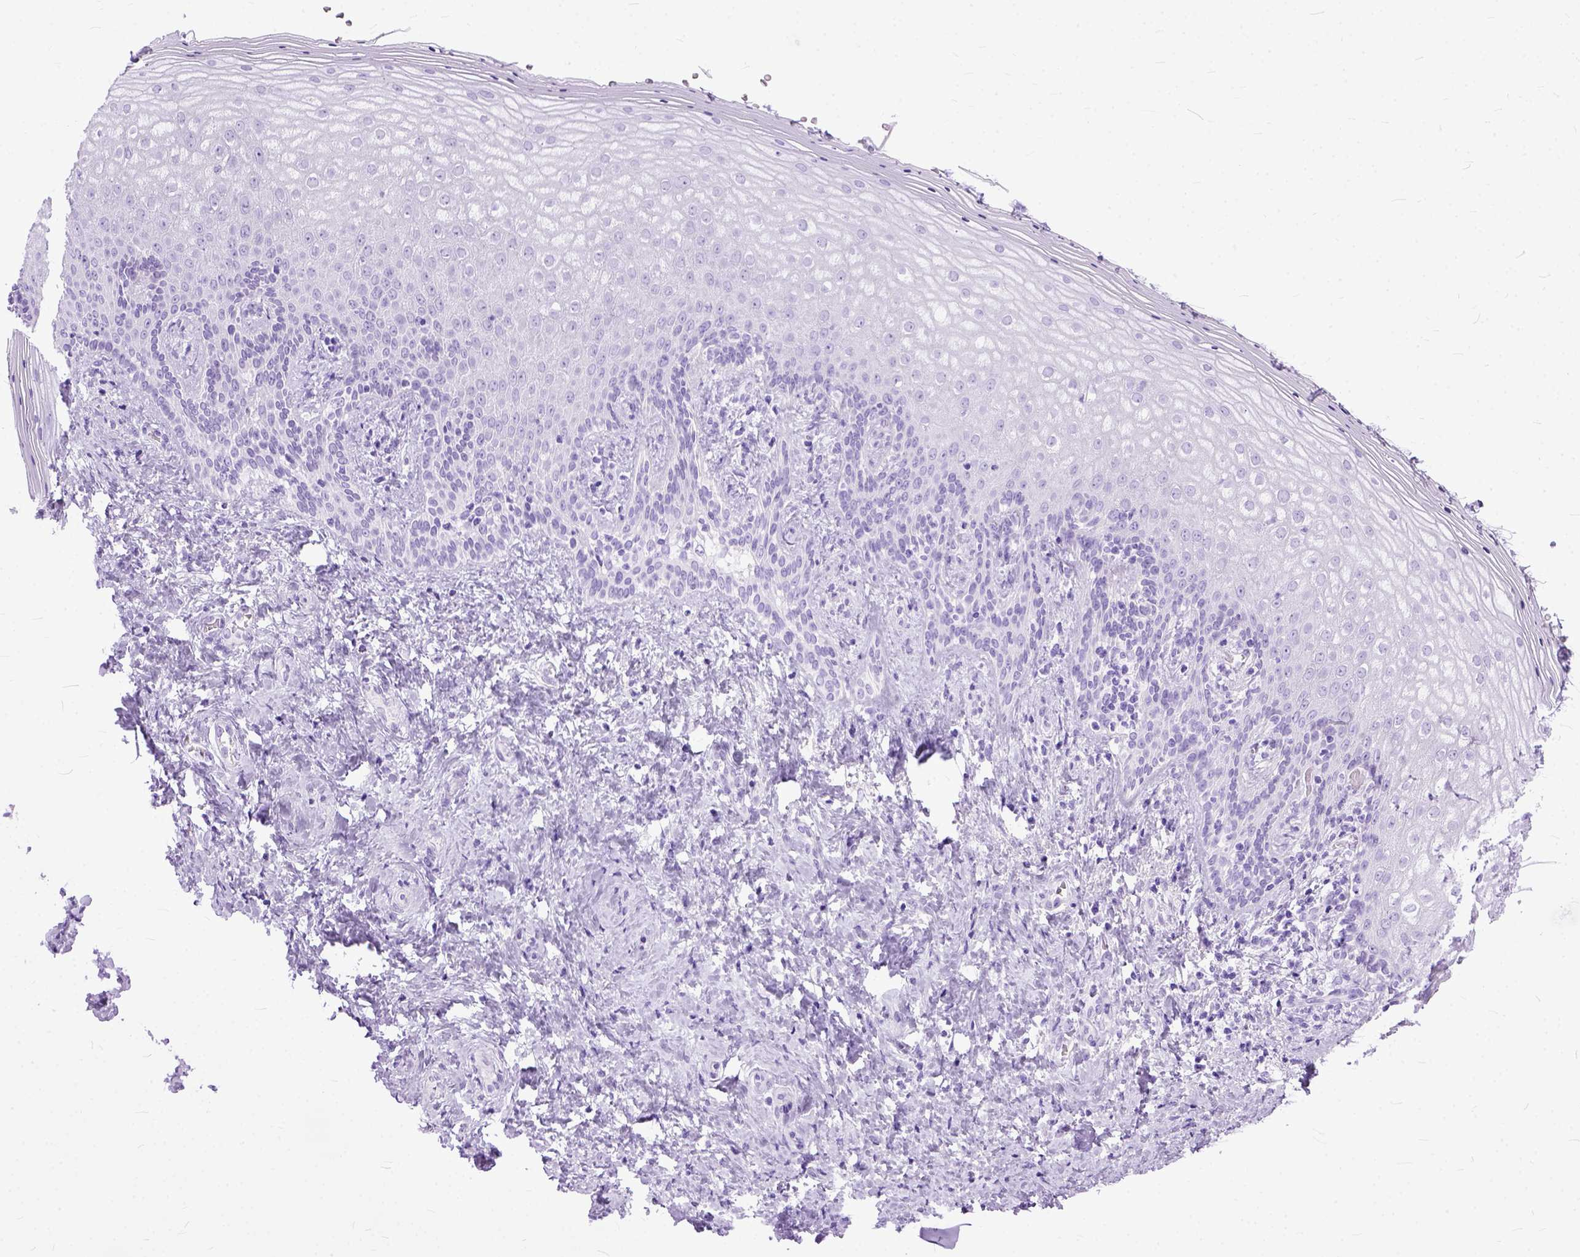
{"staining": {"intensity": "negative", "quantity": "none", "location": "none"}, "tissue": "vagina", "cell_type": "Squamous epithelial cells", "image_type": "normal", "snomed": [{"axis": "morphology", "description": "Normal tissue, NOS"}, {"axis": "topography", "description": "Vagina"}], "caption": "Human vagina stained for a protein using immunohistochemistry displays no staining in squamous epithelial cells.", "gene": "GNGT1", "patient": {"sex": "female", "age": 42}}